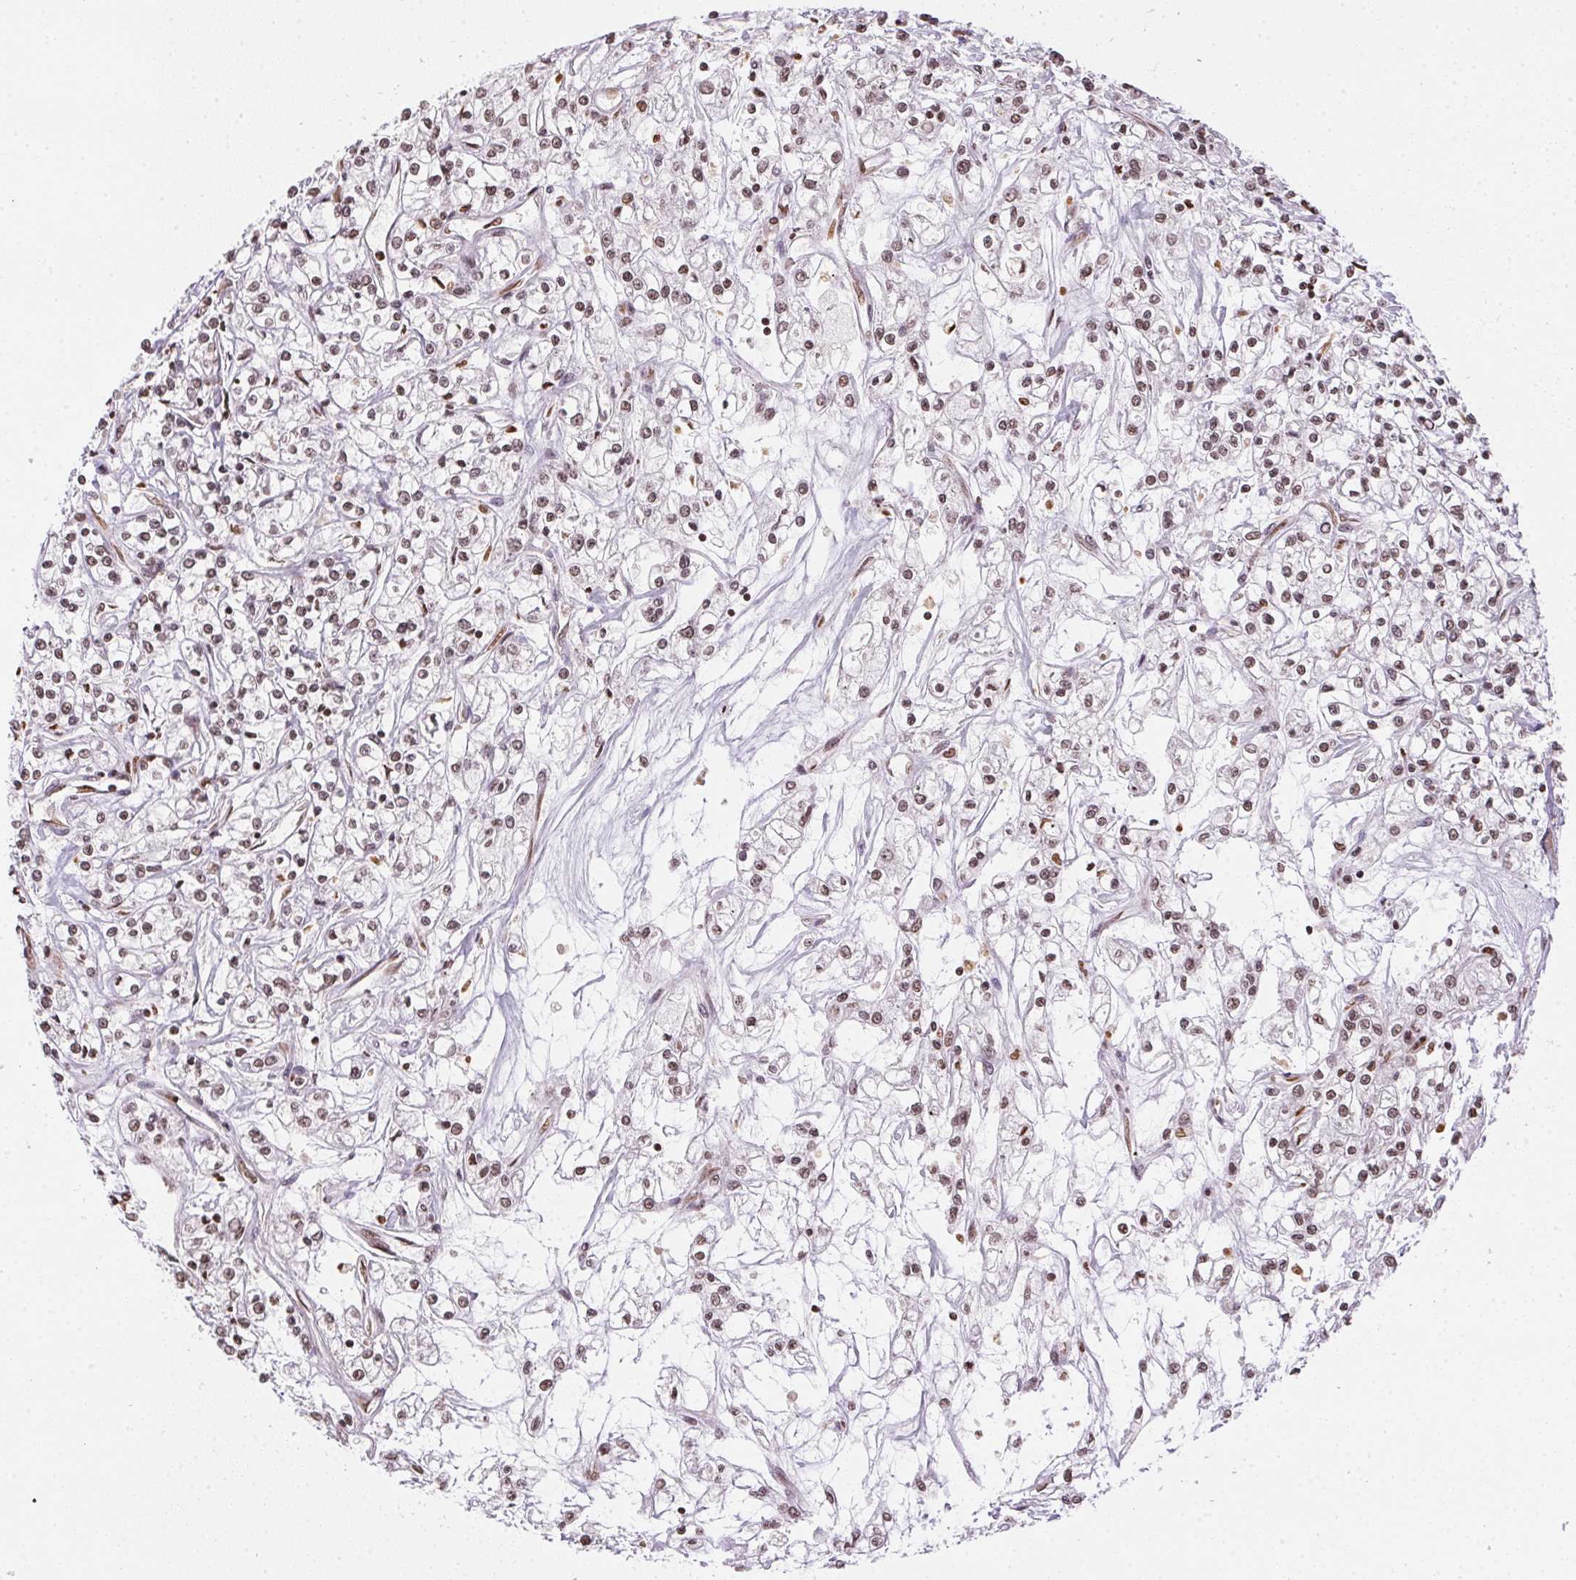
{"staining": {"intensity": "weak", "quantity": "25%-75%", "location": "nuclear"}, "tissue": "renal cancer", "cell_type": "Tumor cells", "image_type": "cancer", "snomed": [{"axis": "morphology", "description": "Adenocarcinoma, NOS"}, {"axis": "topography", "description": "Kidney"}], "caption": "IHC photomicrograph of renal cancer stained for a protein (brown), which displays low levels of weak nuclear expression in about 25%-75% of tumor cells.", "gene": "RNF181", "patient": {"sex": "female", "age": 59}}